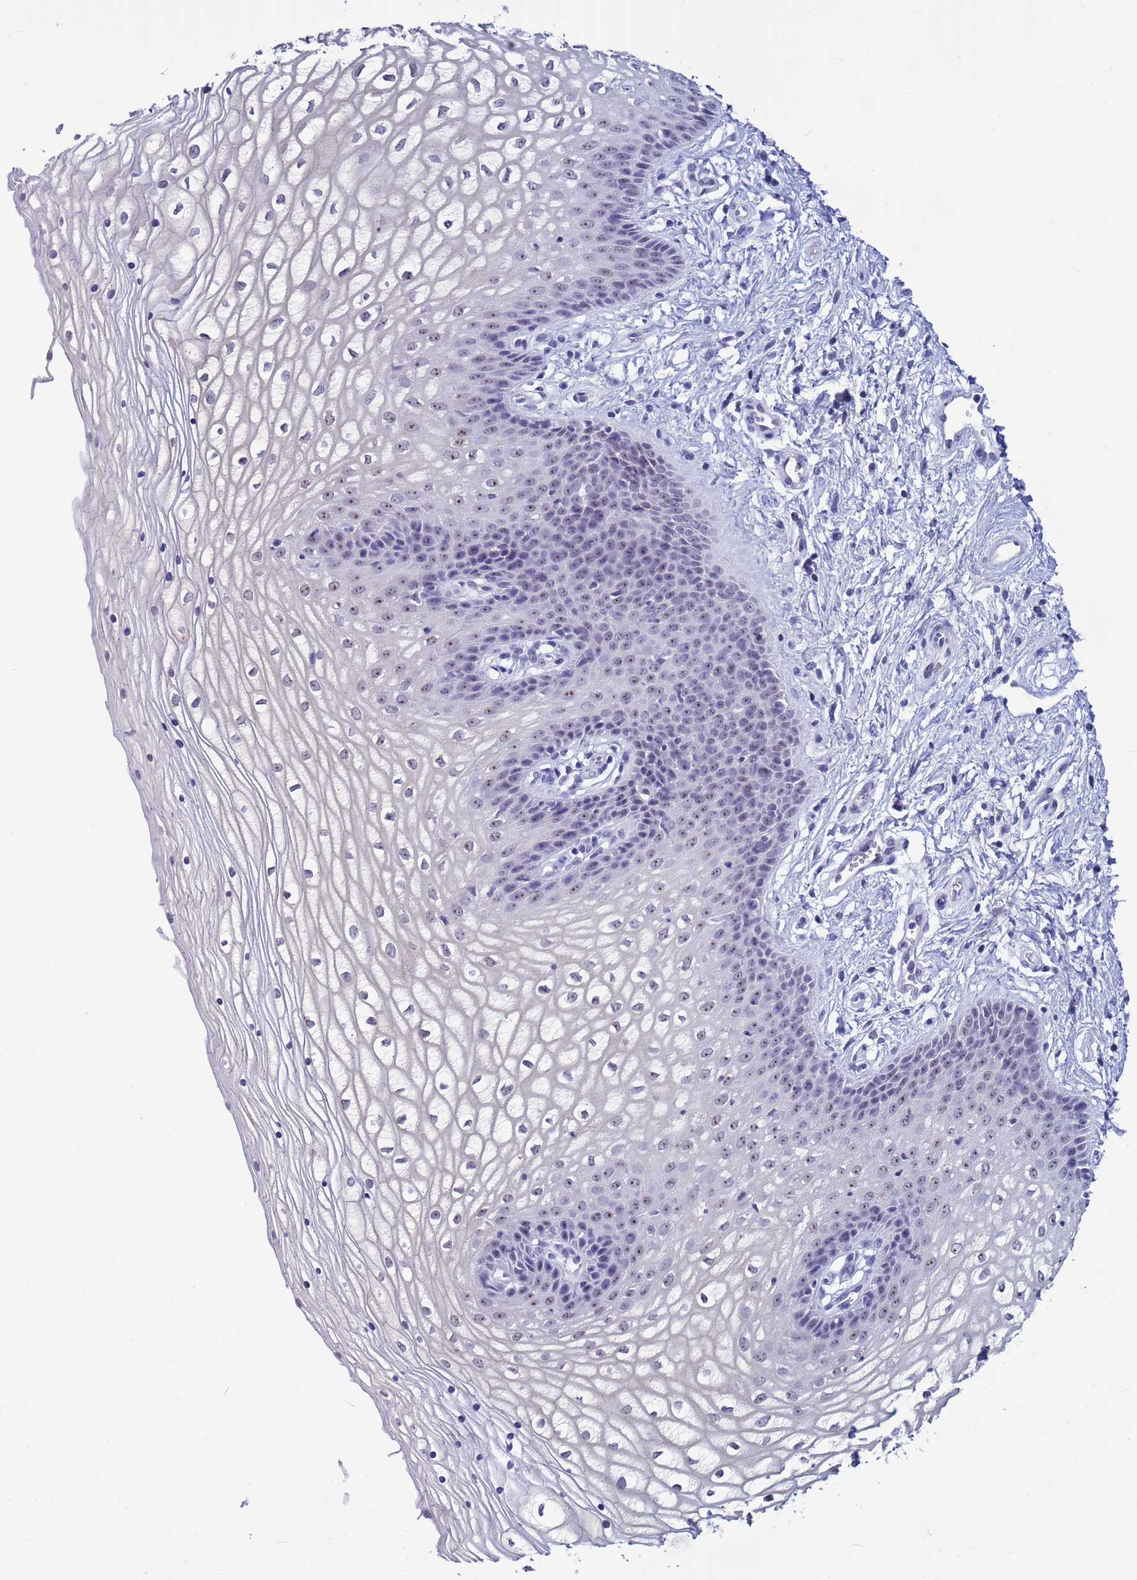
{"staining": {"intensity": "weak", "quantity": "25%-75%", "location": "nuclear"}, "tissue": "vagina", "cell_type": "Squamous epithelial cells", "image_type": "normal", "snomed": [{"axis": "morphology", "description": "Normal tissue, NOS"}, {"axis": "topography", "description": "Vagina"}], "caption": "A low amount of weak nuclear staining is identified in approximately 25%-75% of squamous epithelial cells in benign vagina. The staining was performed using DAB to visualize the protein expression in brown, while the nuclei were stained in blue with hematoxylin (Magnification: 20x).", "gene": "DMRTC2", "patient": {"sex": "female", "age": 34}}